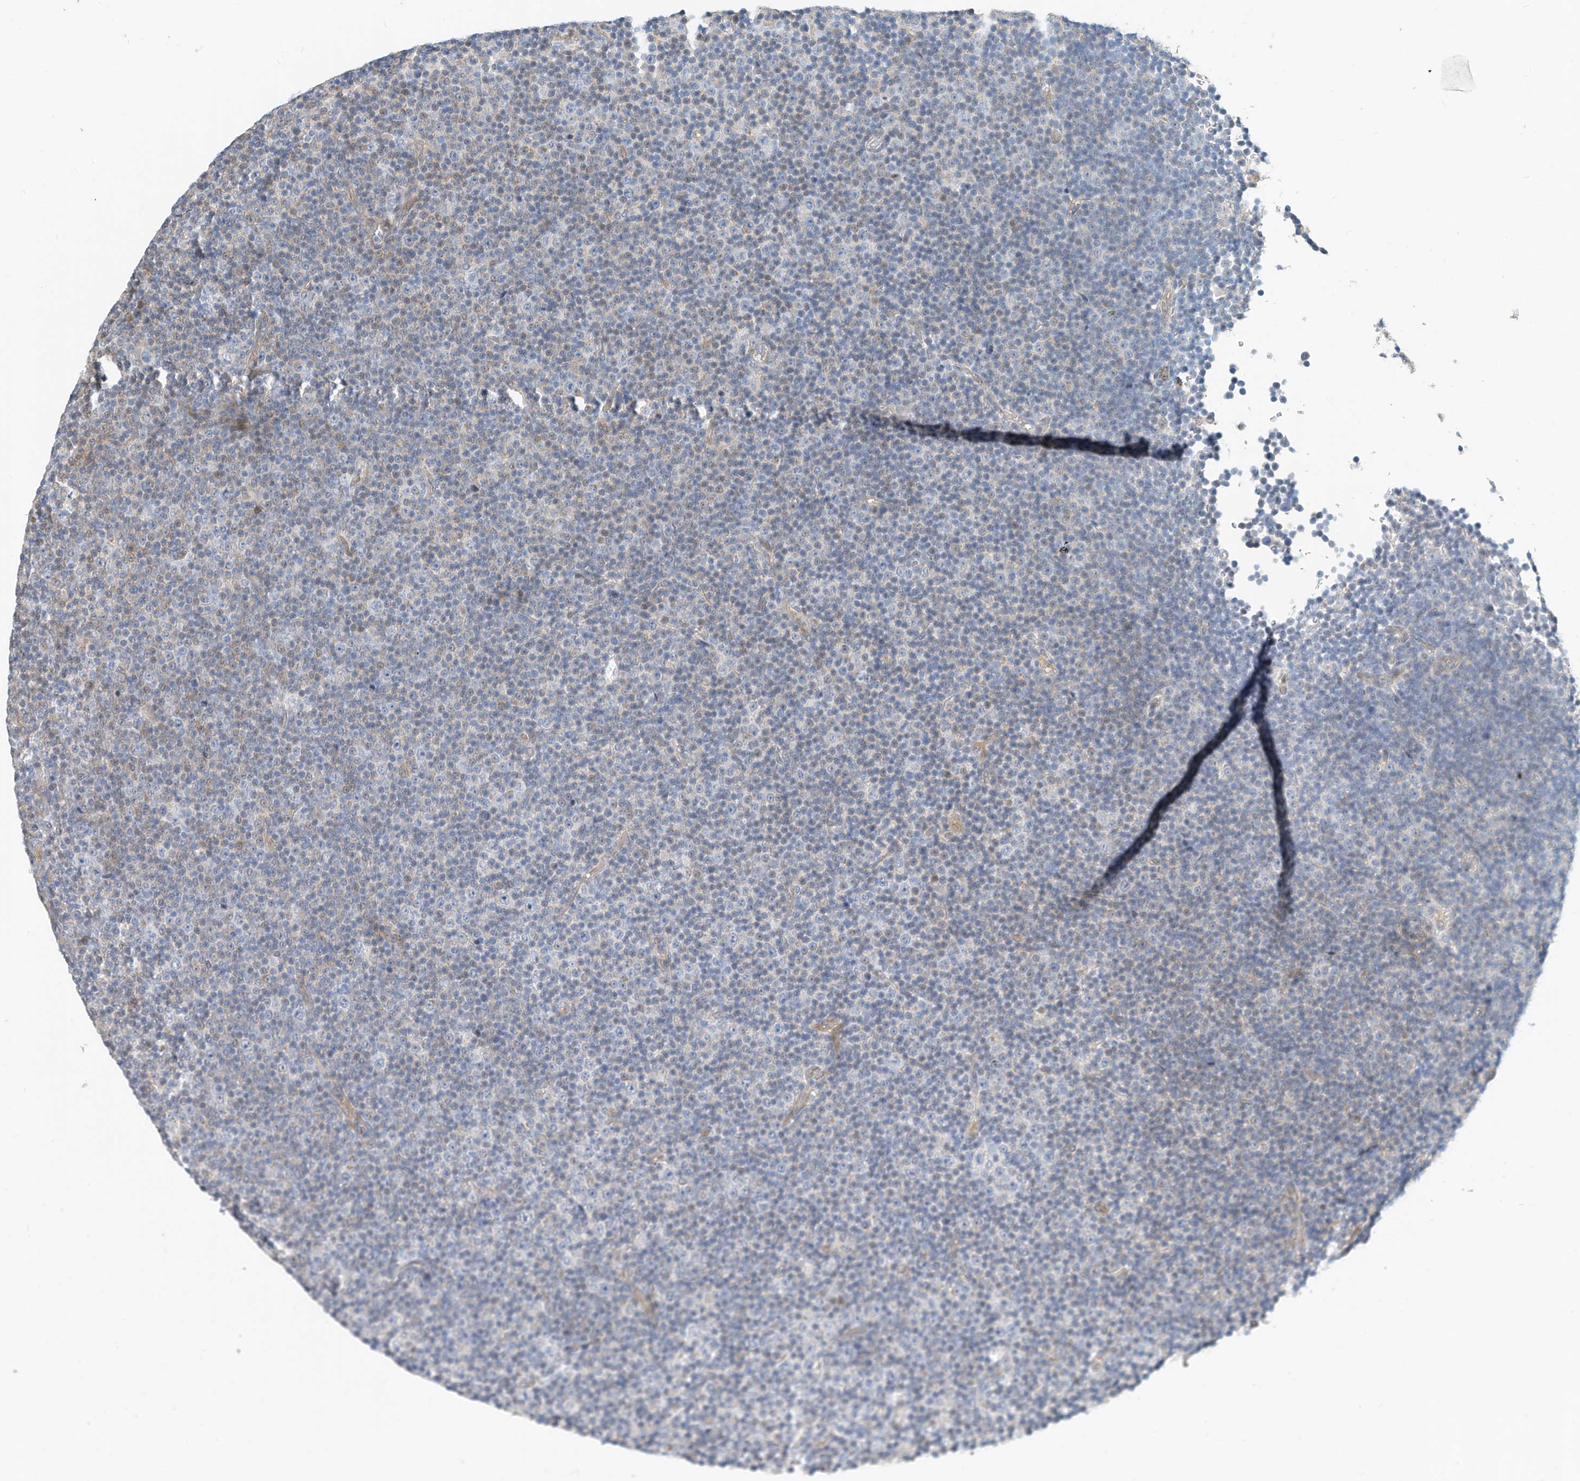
{"staining": {"intensity": "negative", "quantity": "none", "location": "none"}, "tissue": "lymphoma", "cell_type": "Tumor cells", "image_type": "cancer", "snomed": [{"axis": "morphology", "description": "Malignant lymphoma, non-Hodgkin's type, Low grade"}, {"axis": "topography", "description": "Lymph node"}], "caption": "This image is of low-grade malignant lymphoma, non-Hodgkin's type stained with immunohistochemistry (IHC) to label a protein in brown with the nuclei are counter-stained blue. There is no positivity in tumor cells.", "gene": "ARHGAP28", "patient": {"sex": "female", "age": 67}}